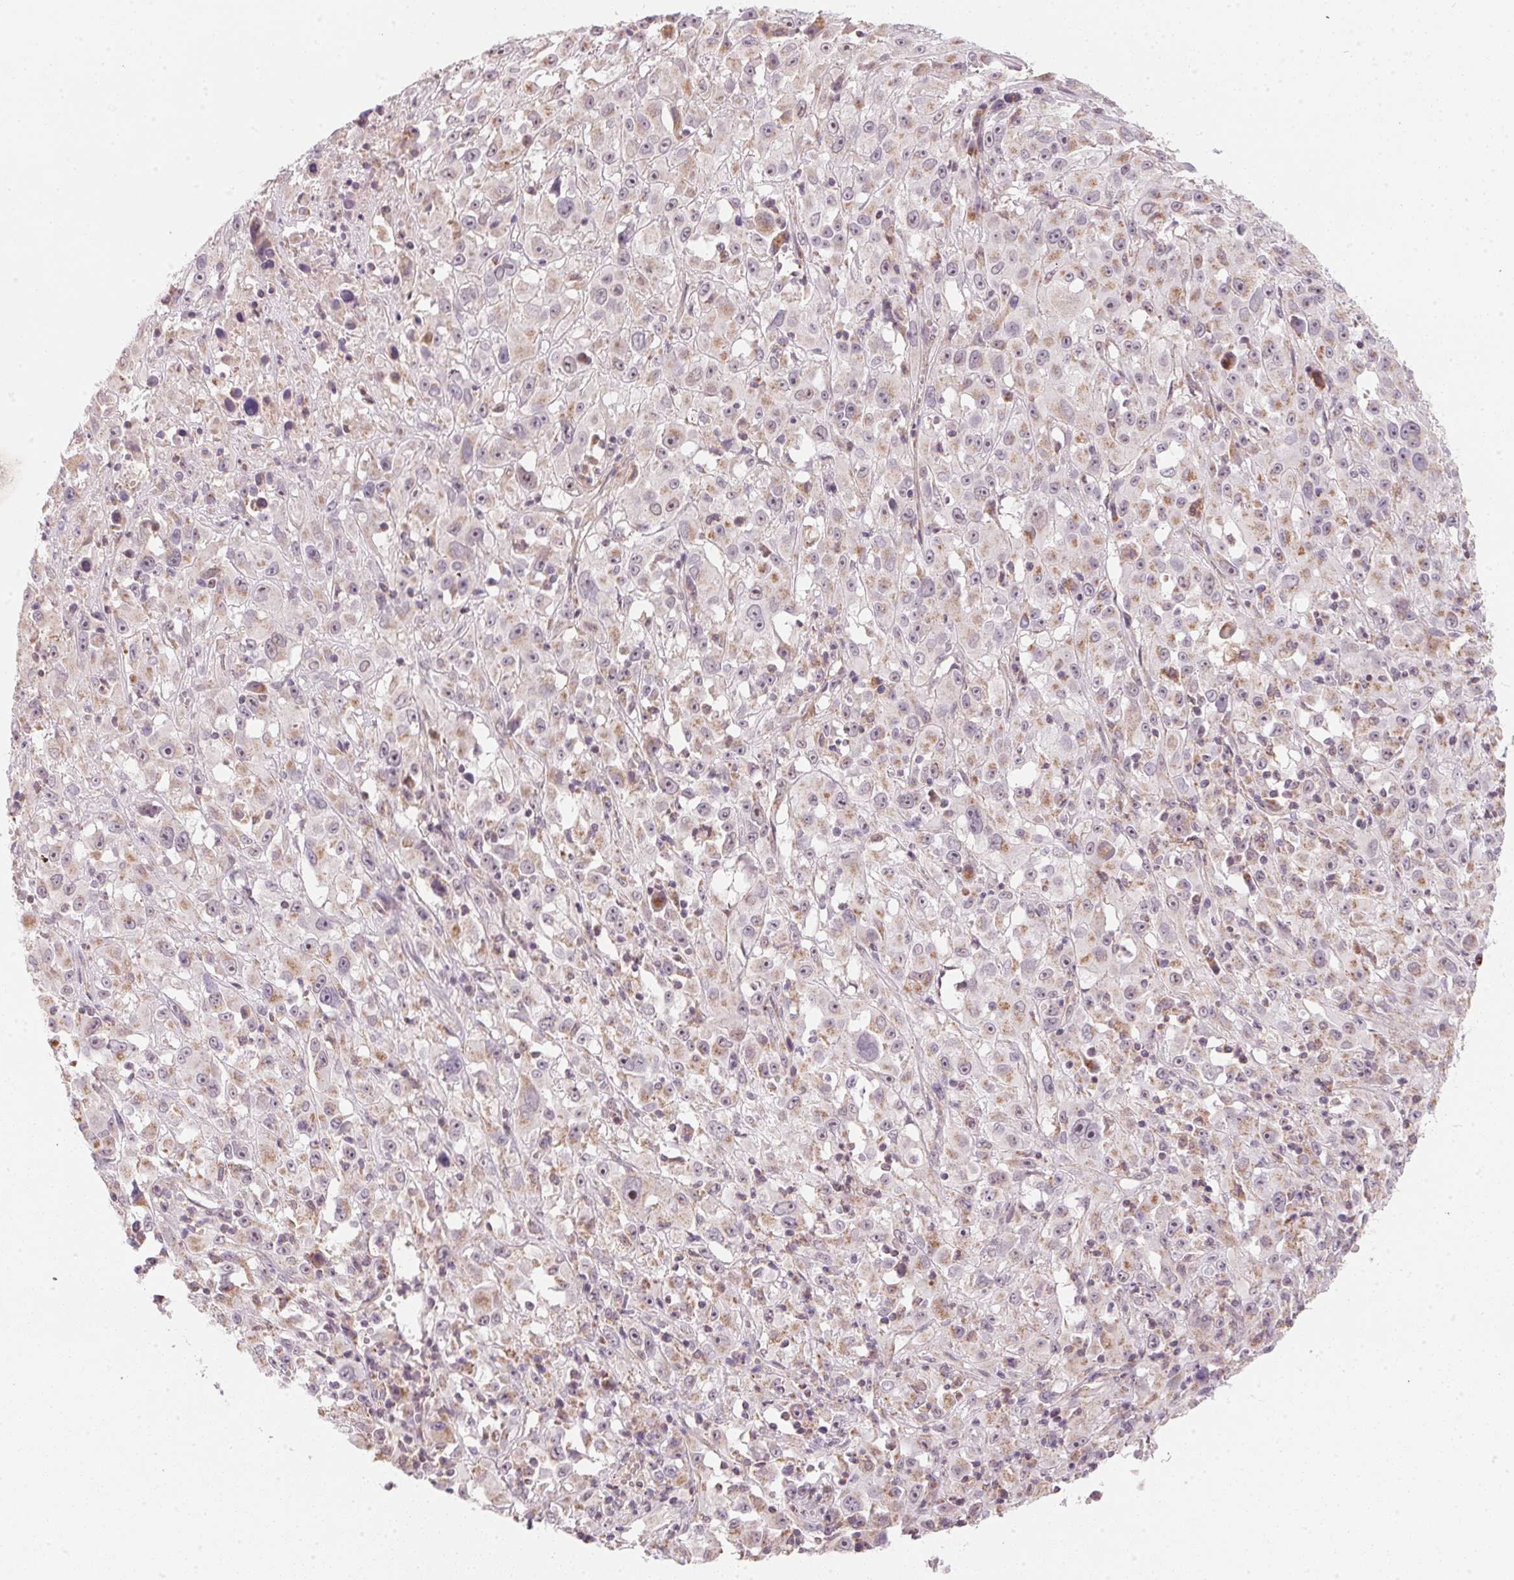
{"staining": {"intensity": "moderate", "quantity": "25%-75%", "location": "cytoplasmic/membranous"}, "tissue": "melanoma", "cell_type": "Tumor cells", "image_type": "cancer", "snomed": [{"axis": "morphology", "description": "Malignant melanoma, Metastatic site"}, {"axis": "topography", "description": "Soft tissue"}], "caption": "DAB (3,3'-diaminobenzidine) immunohistochemical staining of melanoma shows moderate cytoplasmic/membranous protein staining in about 25%-75% of tumor cells.", "gene": "COQ7", "patient": {"sex": "male", "age": 50}}